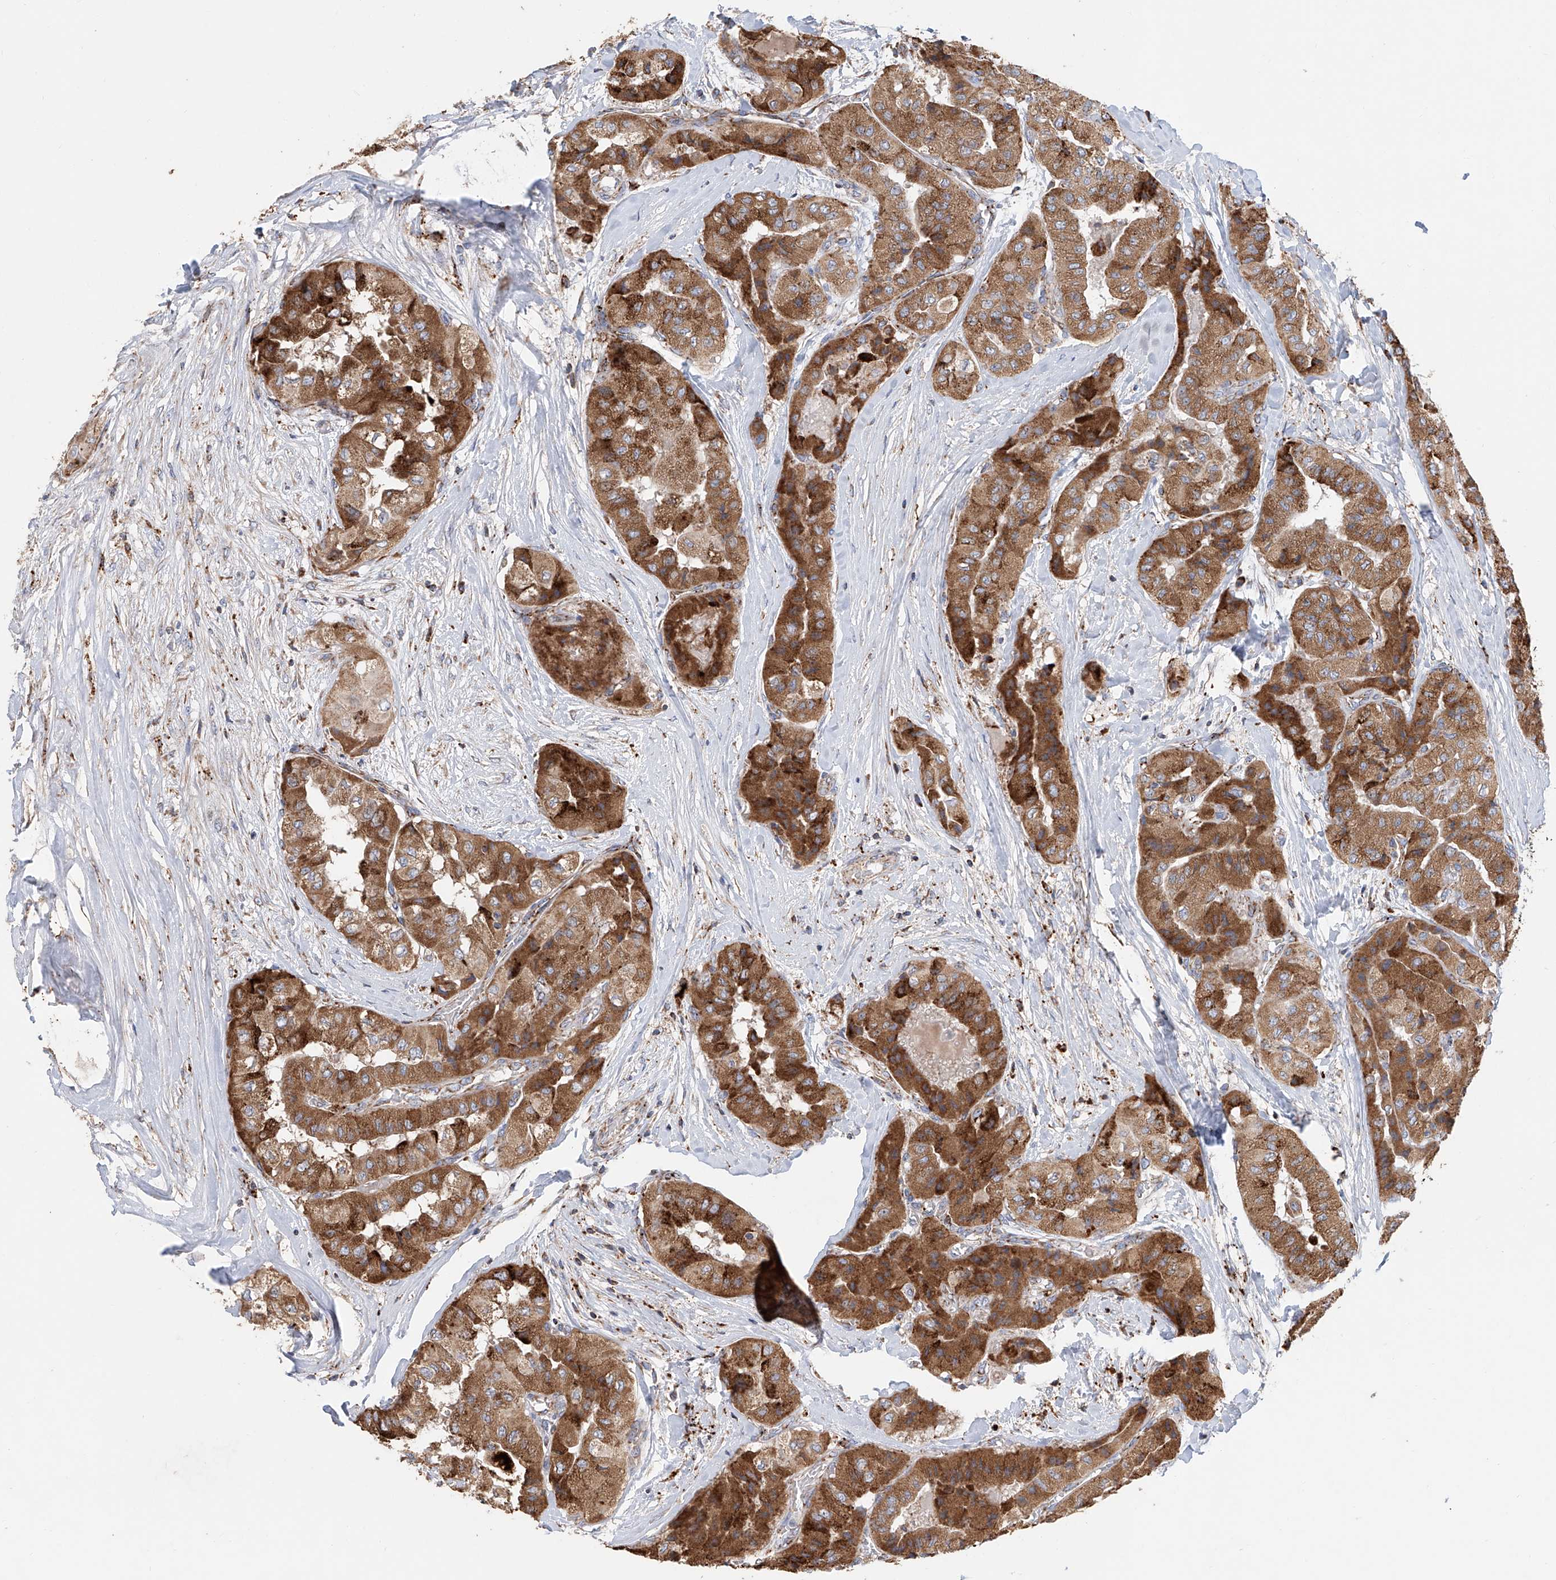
{"staining": {"intensity": "strong", "quantity": ">75%", "location": "cytoplasmic/membranous"}, "tissue": "thyroid cancer", "cell_type": "Tumor cells", "image_type": "cancer", "snomed": [{"axis": "morphology", "description": "Papillary adenocarcinoma, NOS"}, {"axis": "topography", "description": "Thyroid gland"}], "caption": "Strong cytoplasmic/membranous protein positivity is appreciated in approximately >75% of tumor cells in papillary adenocarcinoma (thyroid).", "gene": "MCL1", "patient": {"sex": "female", "age": 59}}